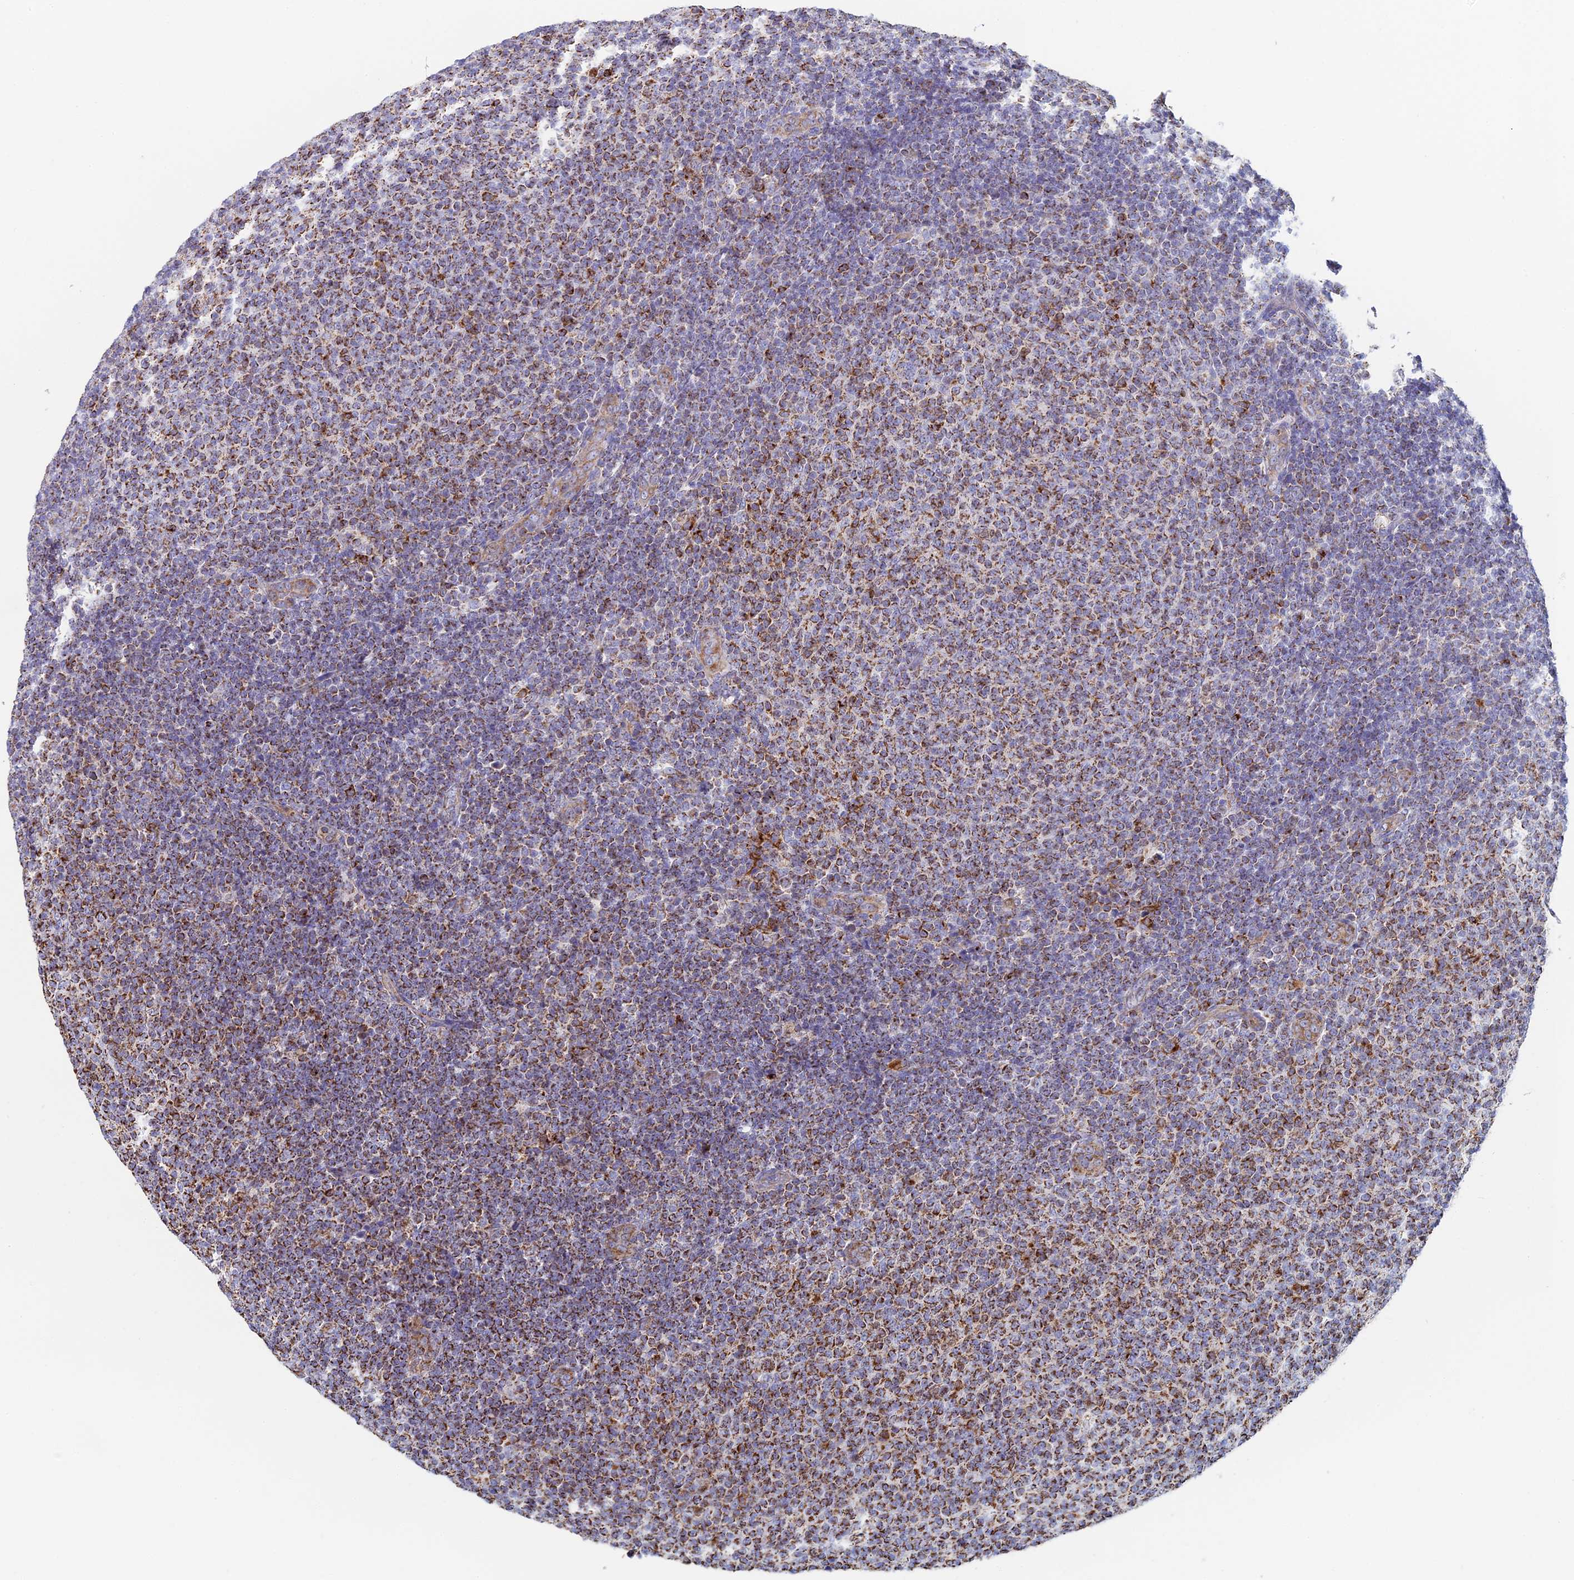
{"staining": {"intensity": "moderate", "quantity": "25%-75%", "location": "cytoplasmic/membranous"}, "tissue": "lymphoma", "cell_type": "Tumor cells", "image_type": "cancer", "snomed": [{"axis": "morphology", "description": "Malignant lymphoma, non-Hodgkin's type, Low grade"}, {"axis": "topography", "description": "Lymph node"}], "caption": "Protein positivity by immunohistochemistry exhibits moderate cytoplasmic/membranous staining in about 25%-75% of tumor cells in lymphoma. (IHC, brightfield microscopy, high magnification).", "gene": "SPOCK2", "patient": {"sex": "male", "age": 66}}